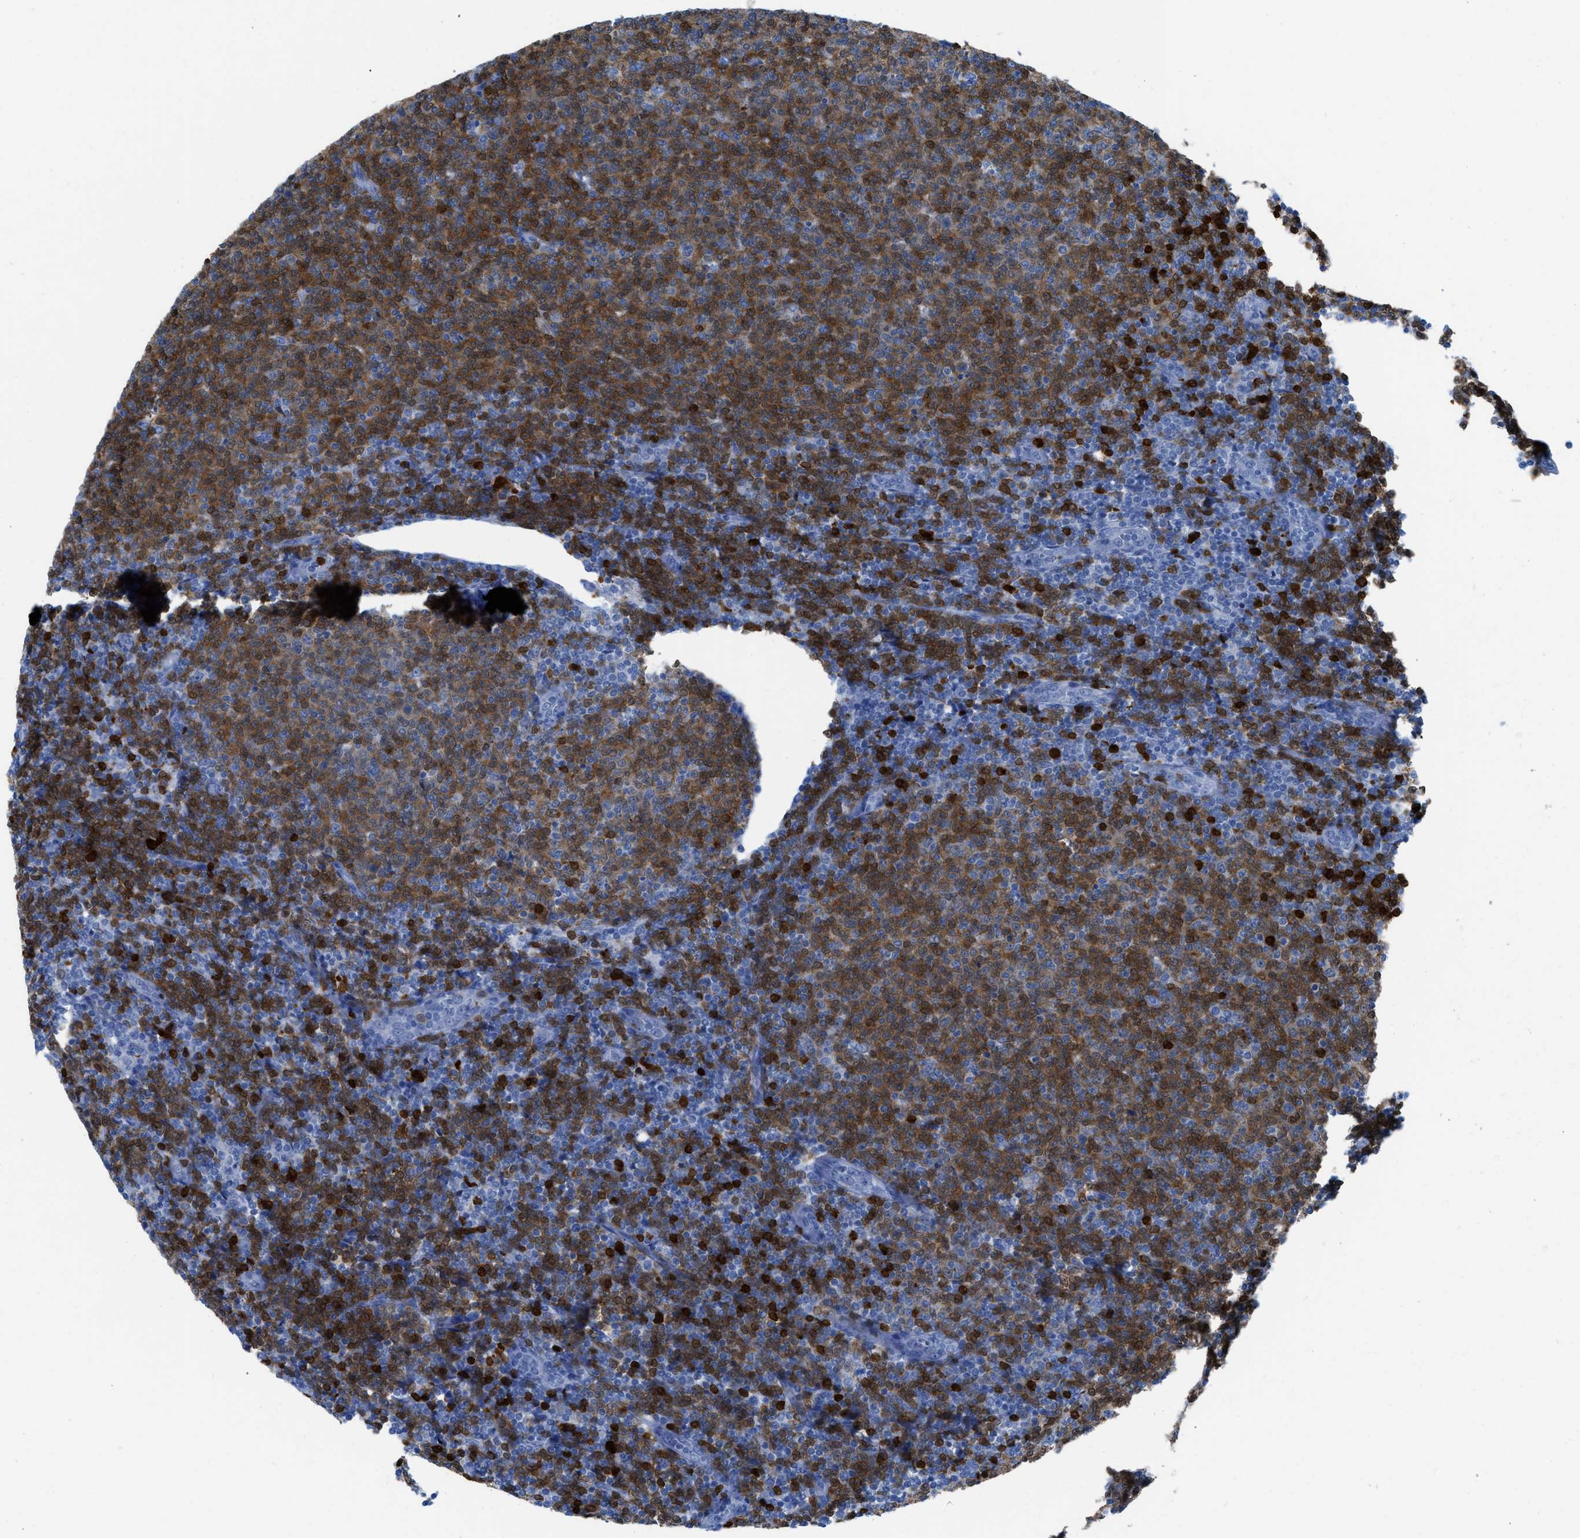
{"staining": {"intensity": "moderate", "quantity": "25%-75%", "location": "cytoplasmic/membranous,nuclear"}, "tissue": "lymphoma", "cell_type": "Tumor cells", "image_type": "cancer", "snomed": [{"axis": "morphology", "description": "Malignant lymphoma, non-Hodgkin's type, Low grade"}, {"axis": "topography", "description": "Lymph node"}], "caption": "The immunohistochemical stain highlights moderate cytoplasmic/membranous and nuclear expression in tumor cells of low-grade malignant lymphoma, non-Hodgkin's type tissue. (Brightfield microscopy of DAB IHC at high magnification).", "gene": "TCL1A", "patient": {"sex": "male", "age": 66}}